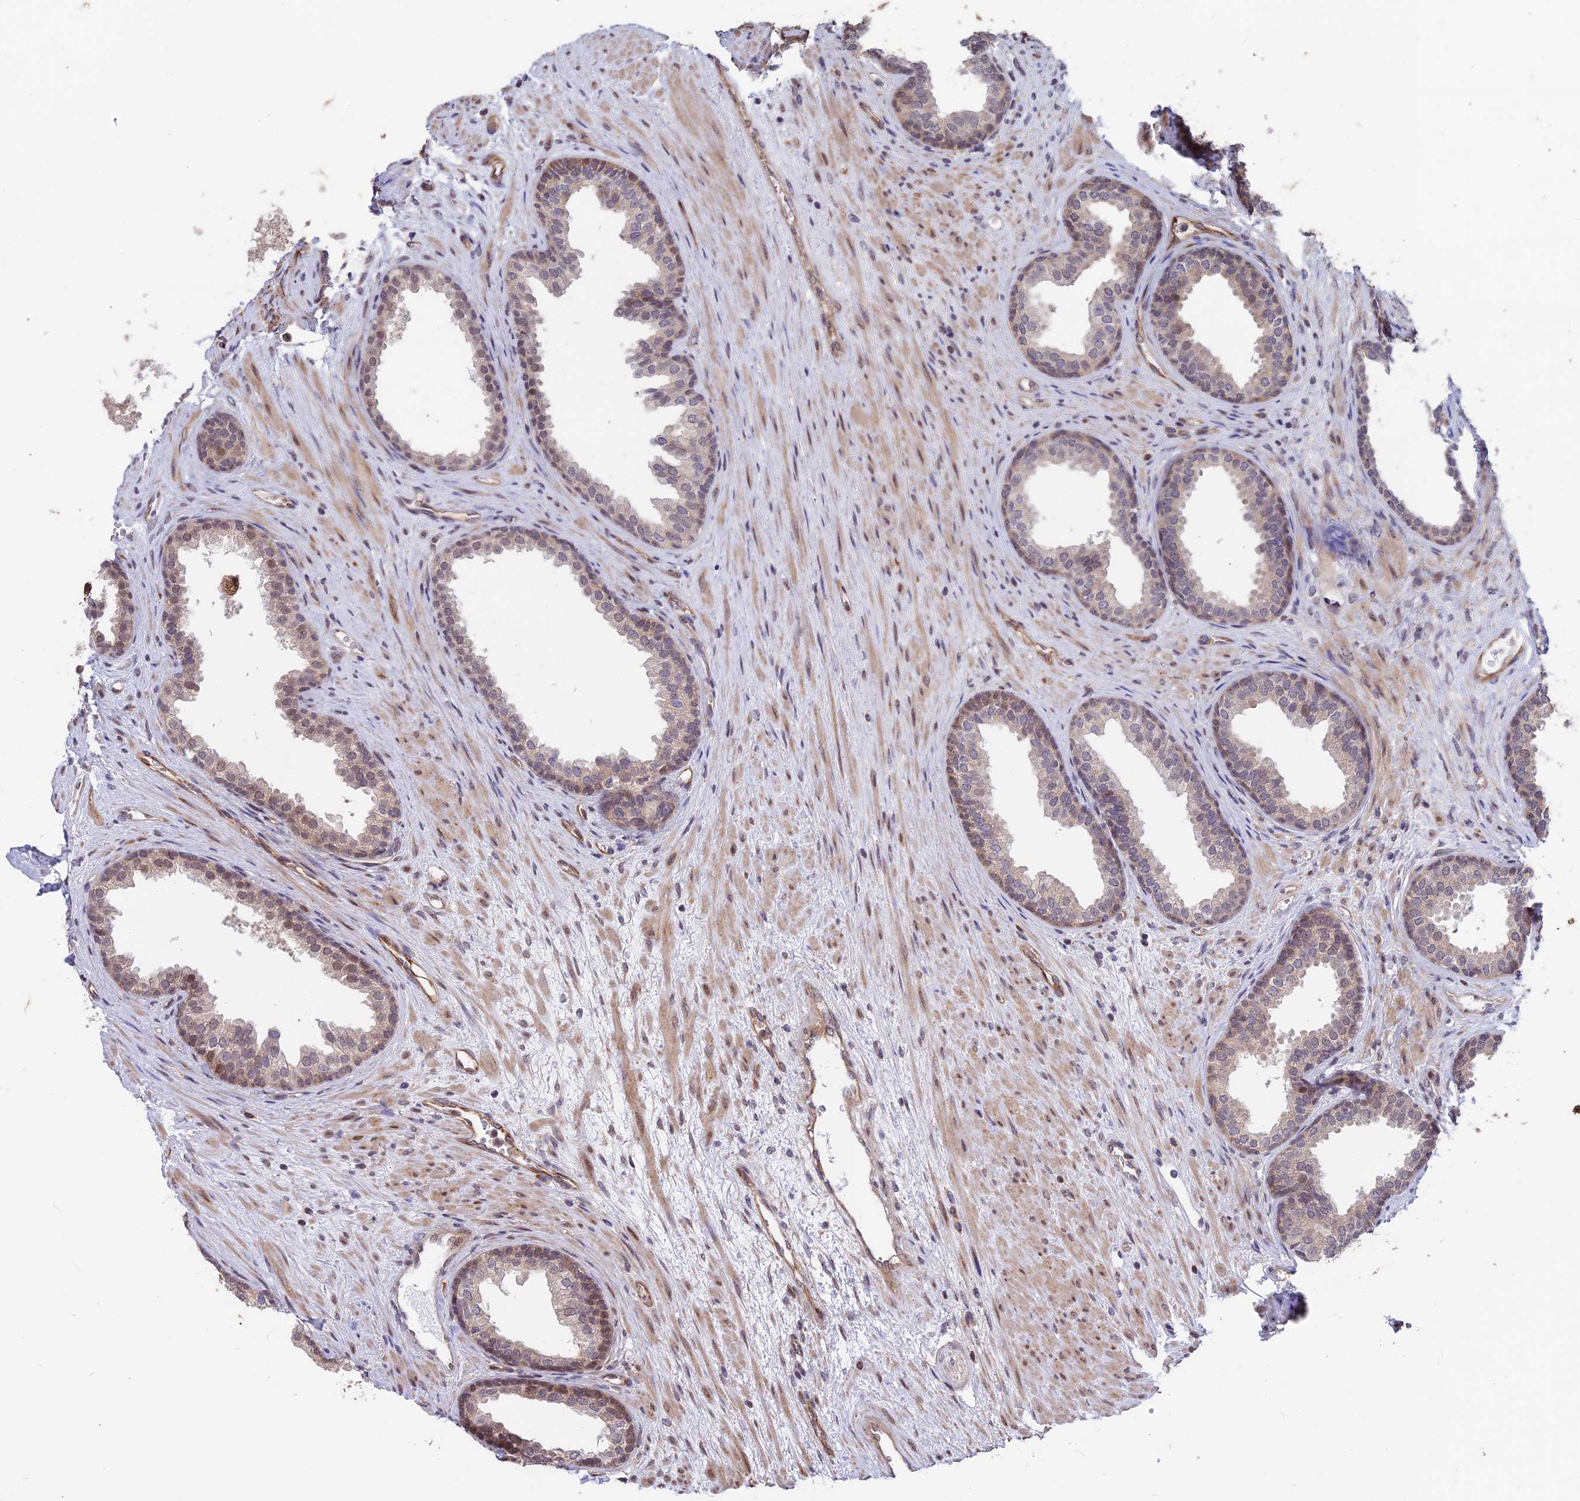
{"staining": {"intensity": "moderate", "quantity": "<25%", "location": "cytoplasmic/membranous"}, "tissue": "prostate", "cell_type": "Glandular cells", "image_type": "normal", "snomed": [{"axis": "morphology", "description": "Normal tissue, NOS"}, {"axis": "topography", "description": "Prostate"}], "caption": "This histopathology image displays immunohistochemistry staining of unremarkable human prostate, with low moderate cytoplasmic/membranous staining in about <25% of glandular cells.", "gene": "MAST2", "patient": {"sex": "male", "age": 76}}